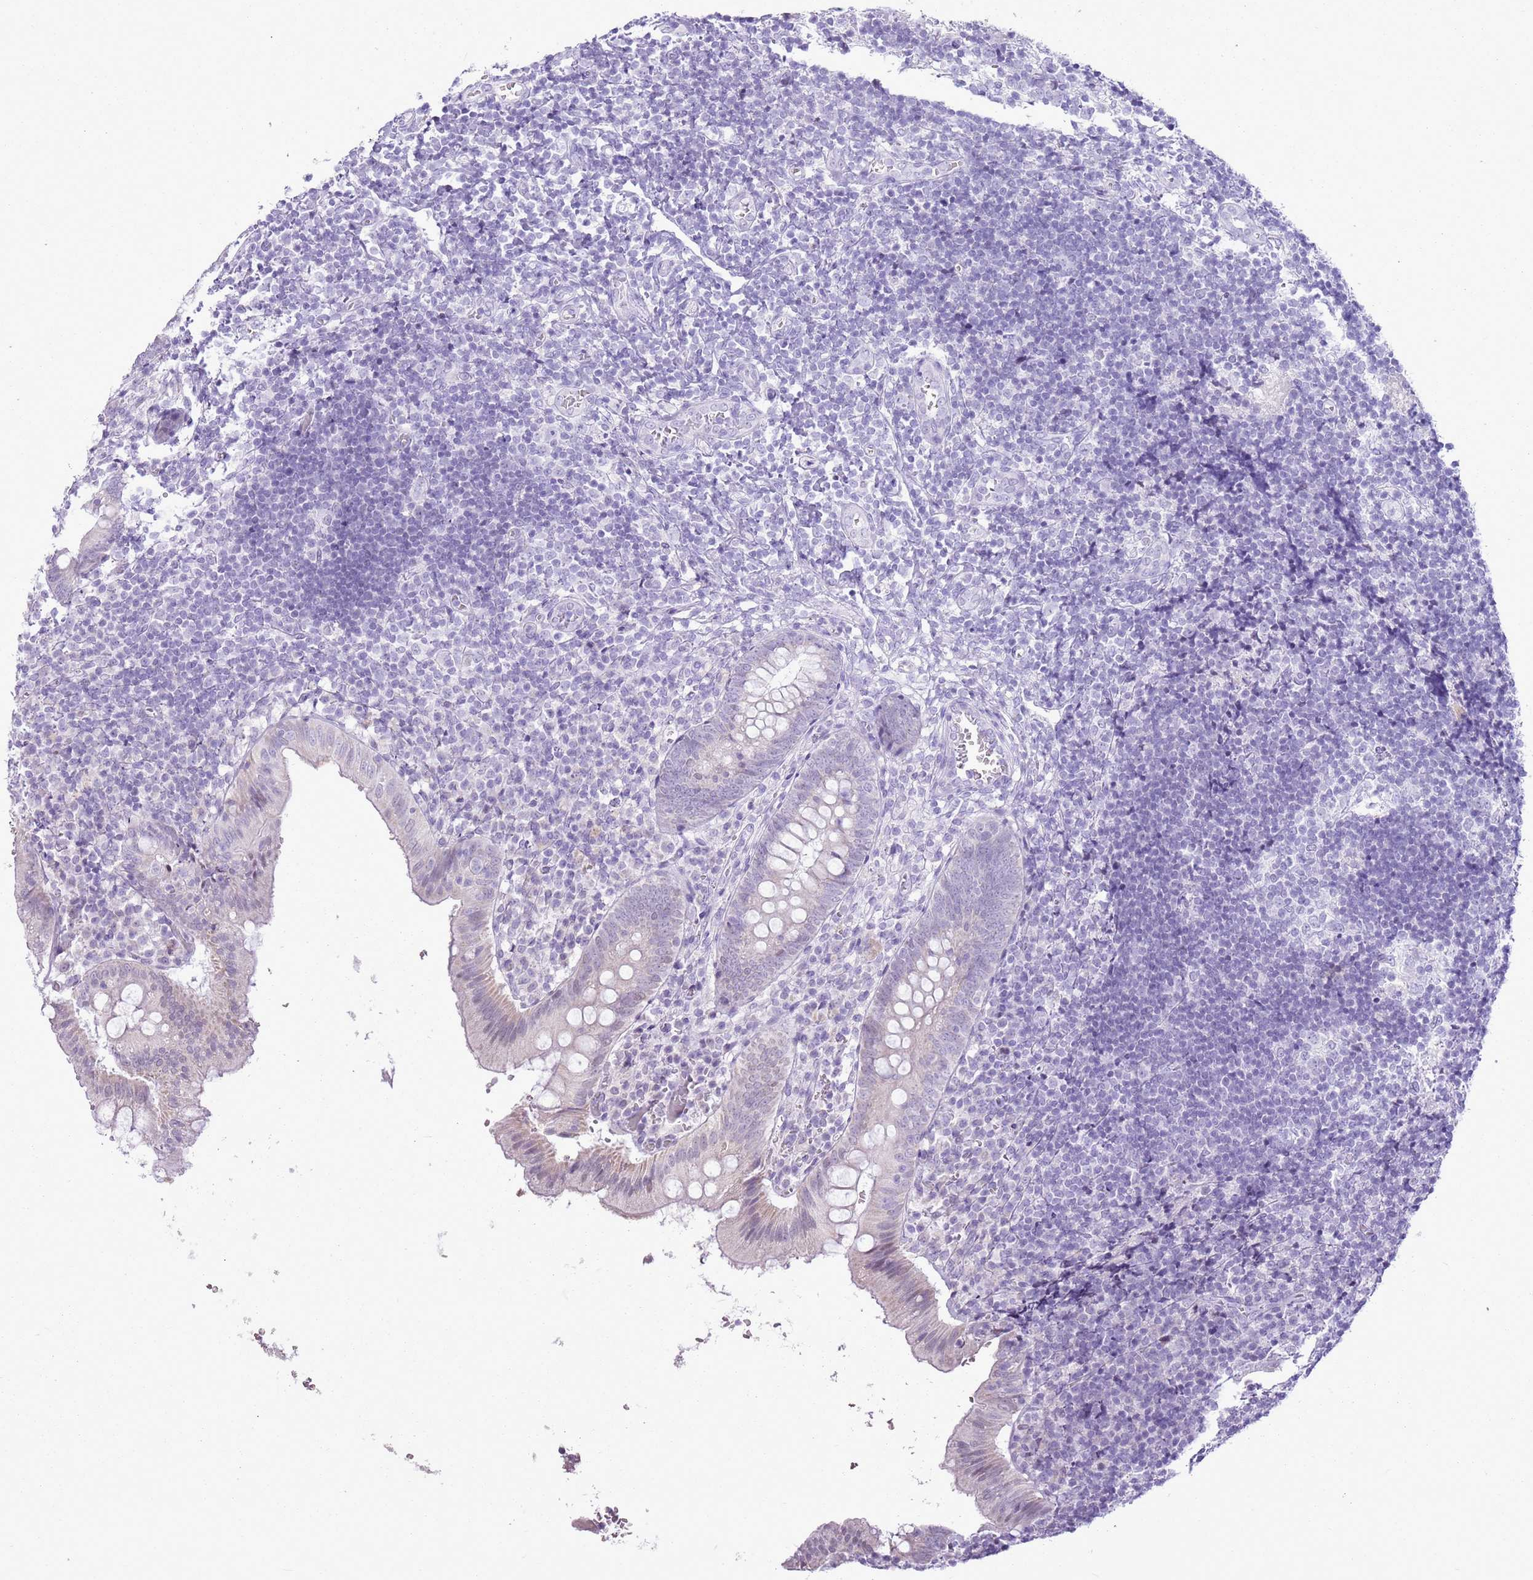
{"staining": {"intensity": "negative", "quantity": "none", "location": "none"}, "tissue": "appendix", "cell_type": "Glandular cells", "image_type": "normal", "snomed": [{"axis": "morphology", "description": "Normal tissue, NOS"}, {"axis": "topography", "description": "Appendix"}], "caption": "The photomicrograph shows no significant staining in glandular cells of appendix. (DAB IHC, high magnification).", "gene": "RPL3L", "patient": {"sex": "male", "age": 8}}